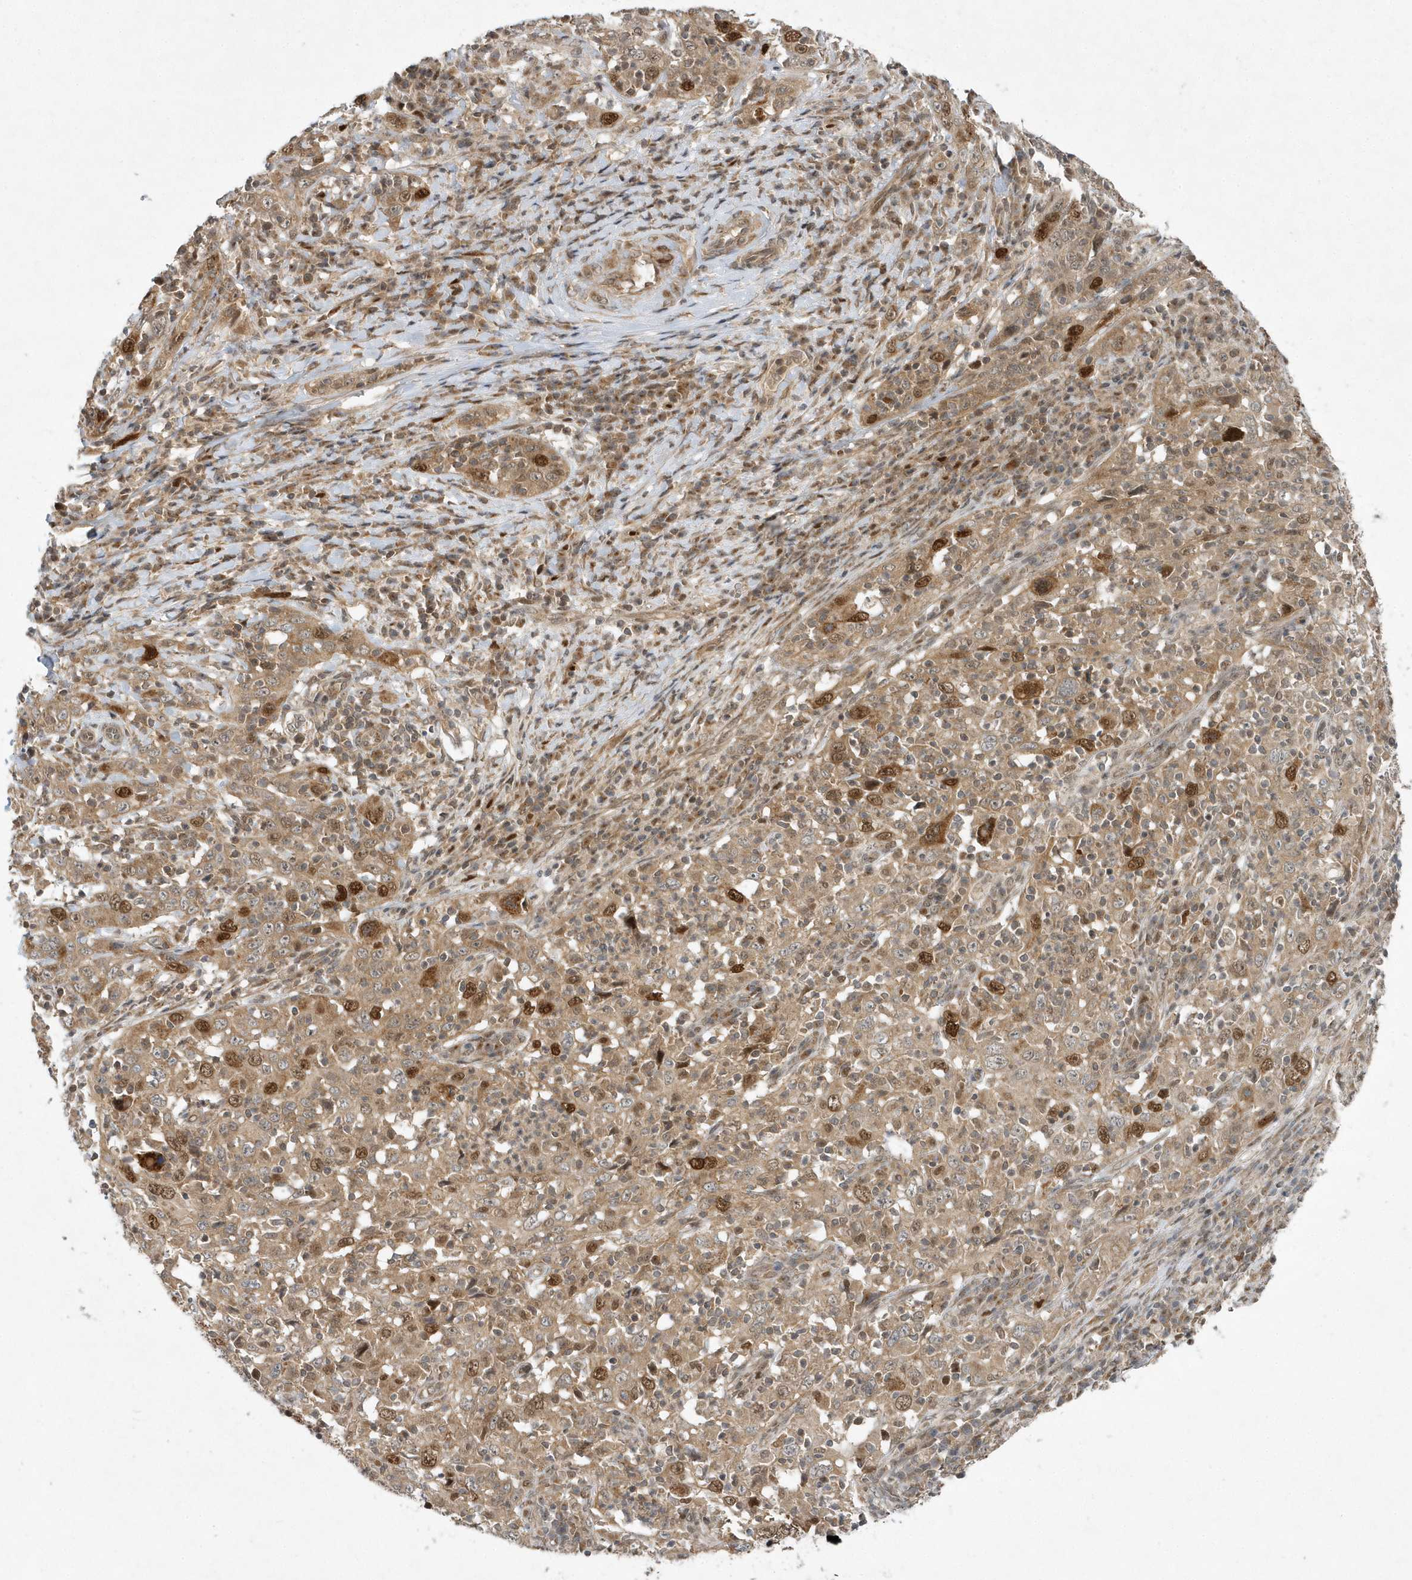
{"staining": {"intensity": "moderate", "quantity": ">75%", "location": "cytoplasmic/membranous,nuclear"}, "tissue": "cervical cancer", "cell_type": "Tumor cells", "image_type": "cancer", "snomed": [{"axis": "morphology", "description": "Squamous cell carcinoma, NOS"}, {"axis": "topography", "description": "Cervix"}], "caption": "Protein expression analysis of human cervical cancer reveals moderate cytoplasmic/membranous and nuclear positivity in approximately >75% of tumor cells.", "gene": "MXI1", "patient": {"sex": "female", "age": 46}}